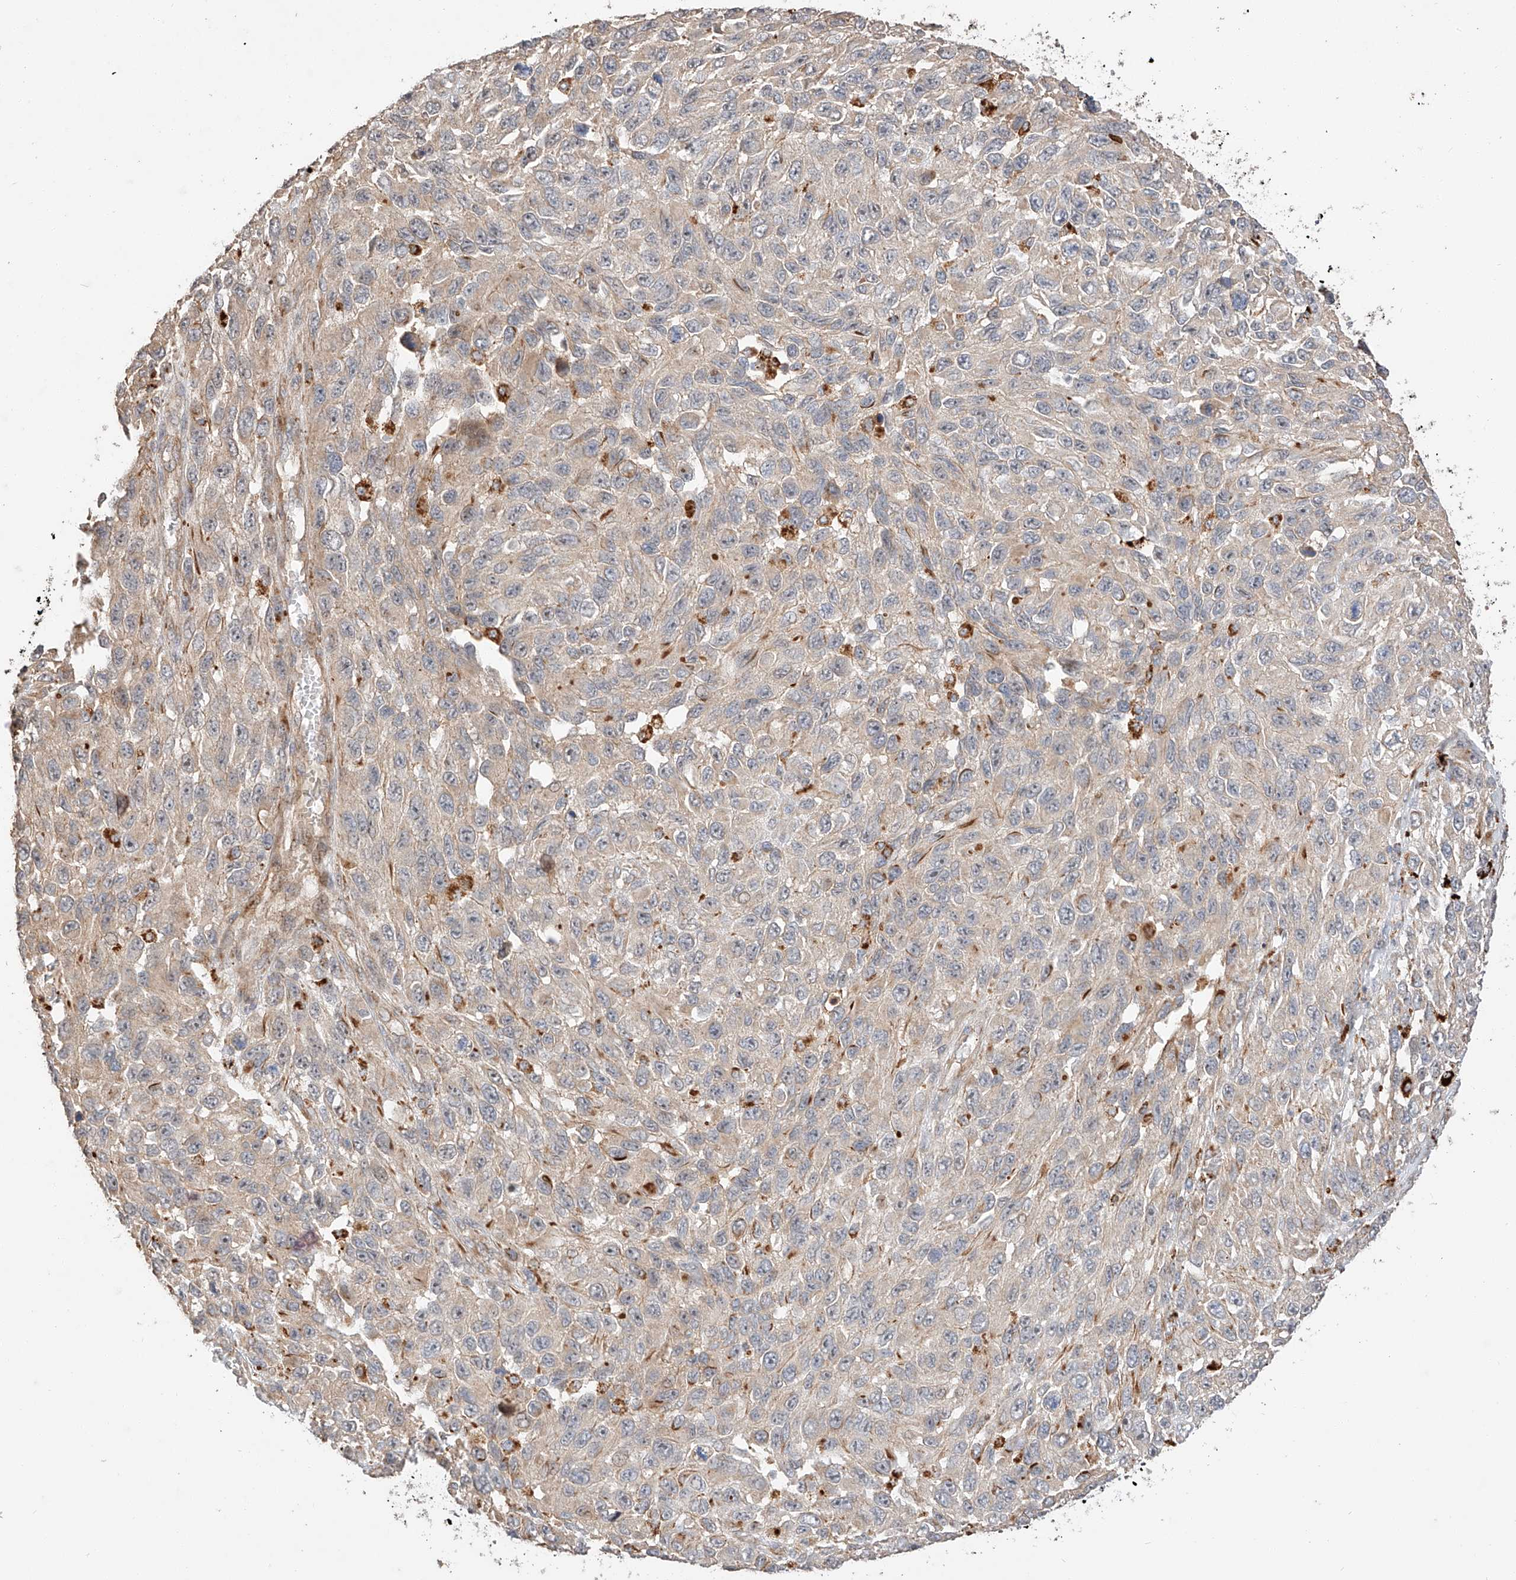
{"staining": {"intensity": "weak", "quantity": "<25%", "location": "cytoplasmic/membranous"}, "tissue": "melanoma", "cell_type": "Tumor cells", "image_type": "cancer", "snomed": [{"axis": "morphology", "description": "Malignant melanoma, NOS"}, {"axis": "topography", "description": "Skin"}], "caption": "Immunohistochemical staining of human melanoma reveals no significant positivity in tumor cells. (Brightfield microscopy of DAB (3,3'-diaminobenzidine) IHC at high magnification).", "gene": "SUSD6", "patient": {"sex": "female", "age": 96}}